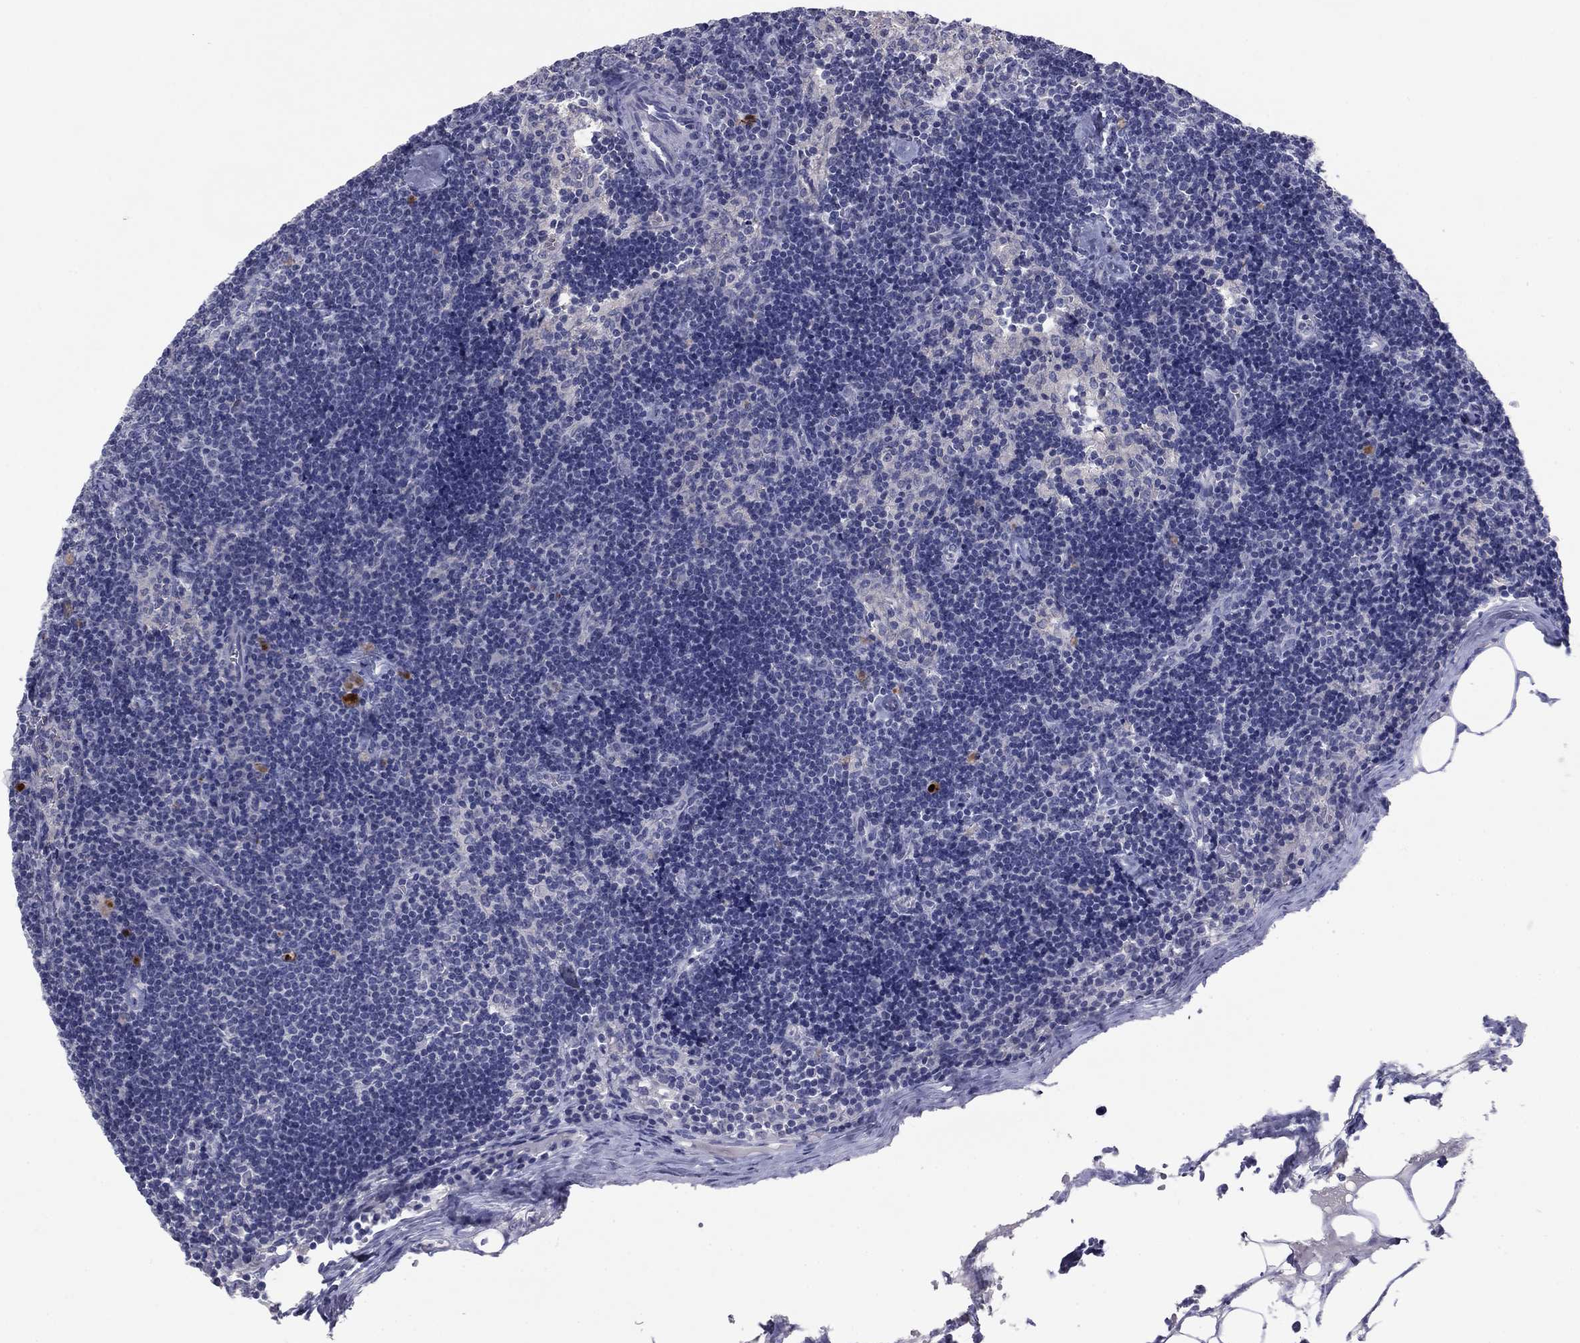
{"staining": {"intensity": "negative", "quantity": "none", "location": "none"}, "tissue": "lymph node", "cell_type": "Germinal center cells", "image_type": "normal", "snomed": [{"axis": "morphology", "description": "Normal tissue, NOS"}, {"axis": "topography", "description": "Lymph node"}], "caption": "This histopathology image is of normal lymph node stained with IHC to label a protein in brown with the nuclei are counter-stained blue. There is no positivity in germinal center cells. The staining is performed using DAB brown chromogen with nuclei counter-stained in using hematoxylin.", "gene": "CNTNAP4", "patient": {"sex": "female", "age": 51}}